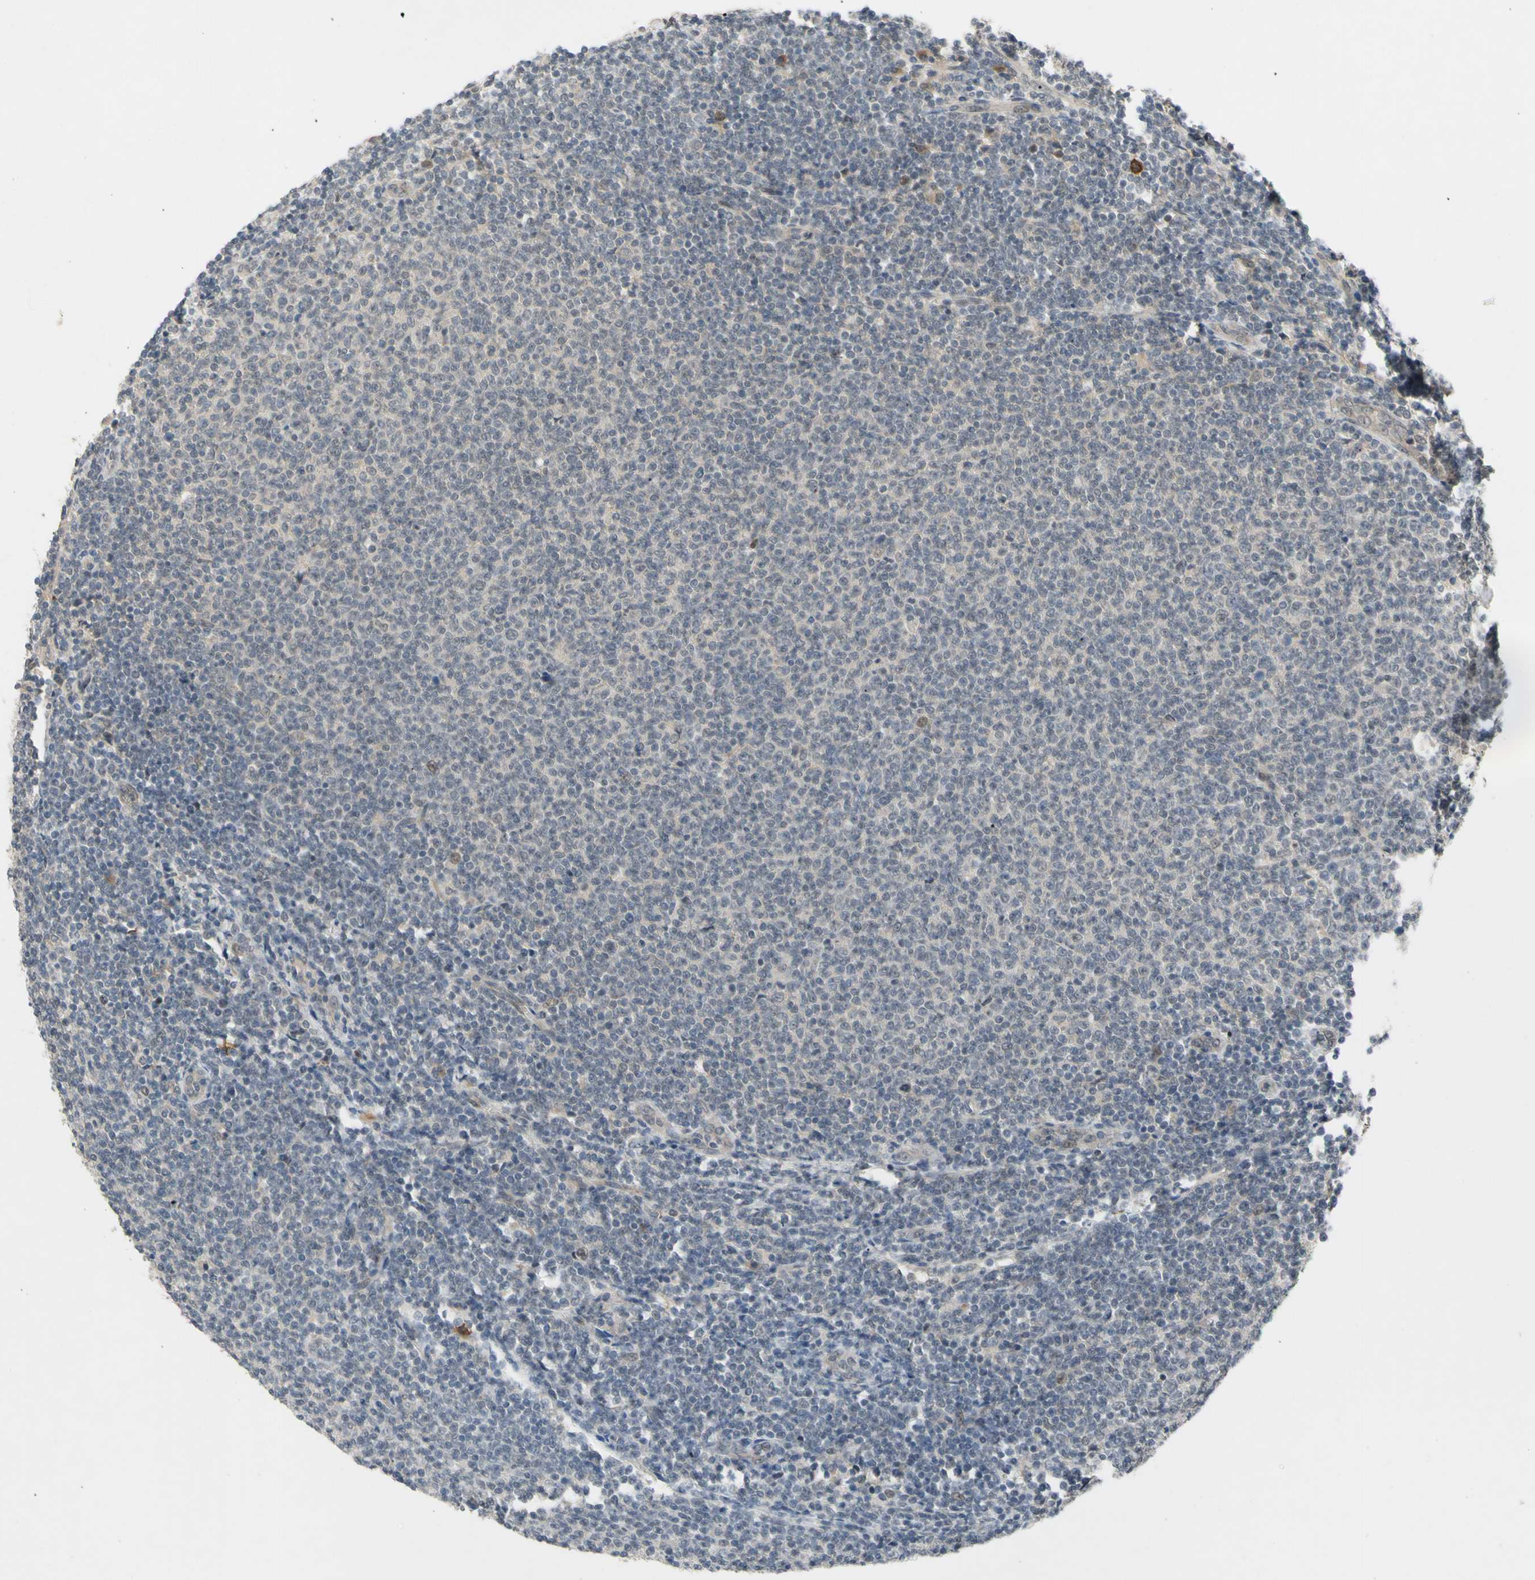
{"staining": {"intensity": "negative", "quantity": "none", "location": "none"}, "tissue": "lymphoma", "cell_type": "Tumor cells", "image_type": "cancer", "snomed": [{"axis": "morphology", "description": "Malignant lymphoma, non-Hodgkin's type, Low grade"}, {"axis": "topography", "description": "Lymph node"}], "caption": "High magnification brightfield microscopy of lymphoma stained with DAB (3,3'-diaminobenzidine) (brown) and counterstained with hematoxylin (blue): tumor cells show no significant staining.", "gene": "ALK", "patient": {"sex": "male", "age": 66}}